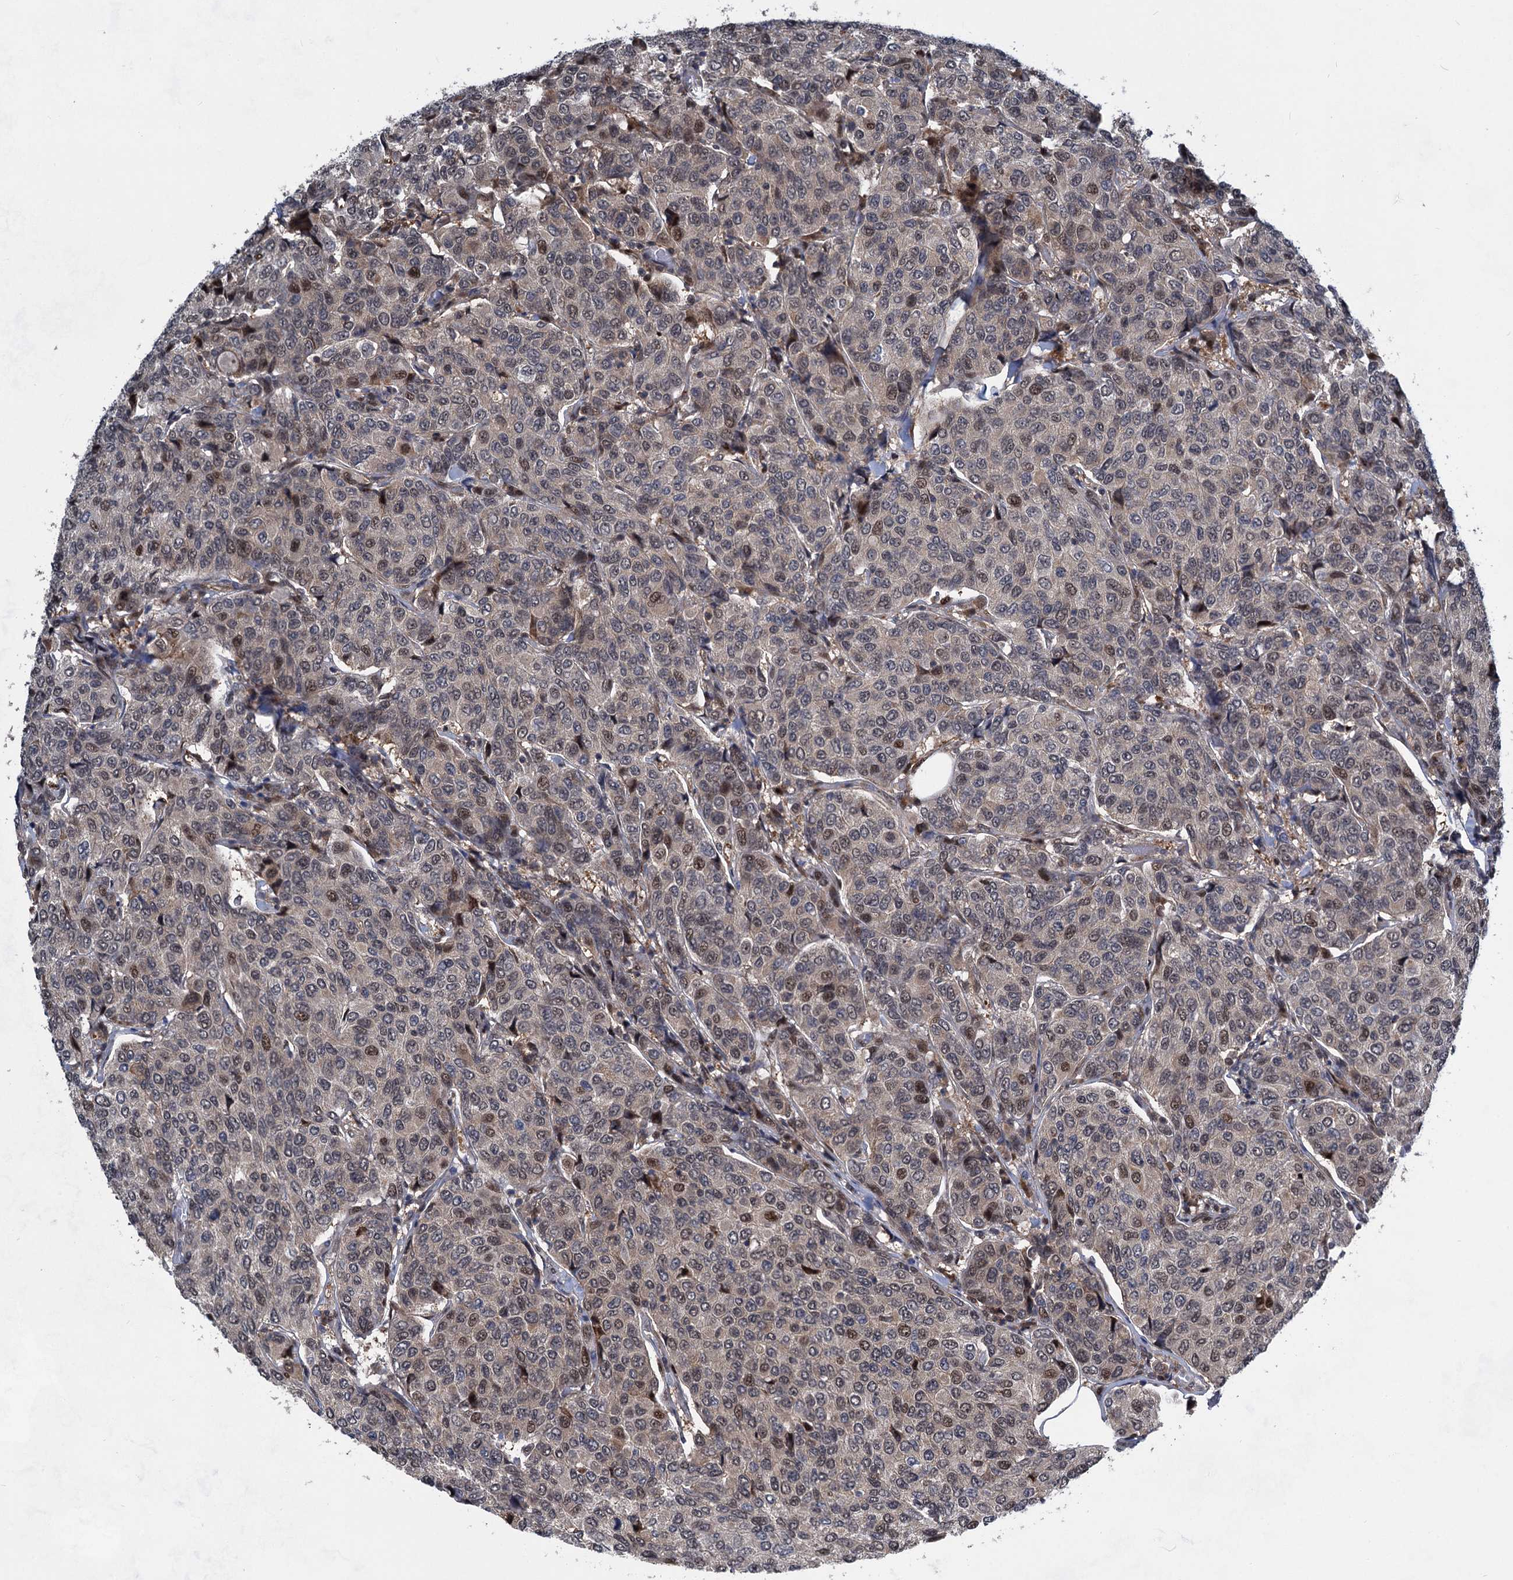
{"staining": {"intensity": "moderate", "quantity": "<25%", "location": "nuclear"}, "tissue": "breast cancer", "cell_type": "Tumor cells", "image_type": "cancer", "snomed": [{"axis": "morphology", "description": "Duct carcinoma"}, {"axis": "topography", "description": "Breast"}], "caption": "Human breast cancer (invasive ductal carcinoma) stained with a brown dye demonstrates moderate nuclear positive positivity in approximately <25% of tumor cells.", "gene": "GPBP1", "patient": {"sex": "female", "age": 55}}